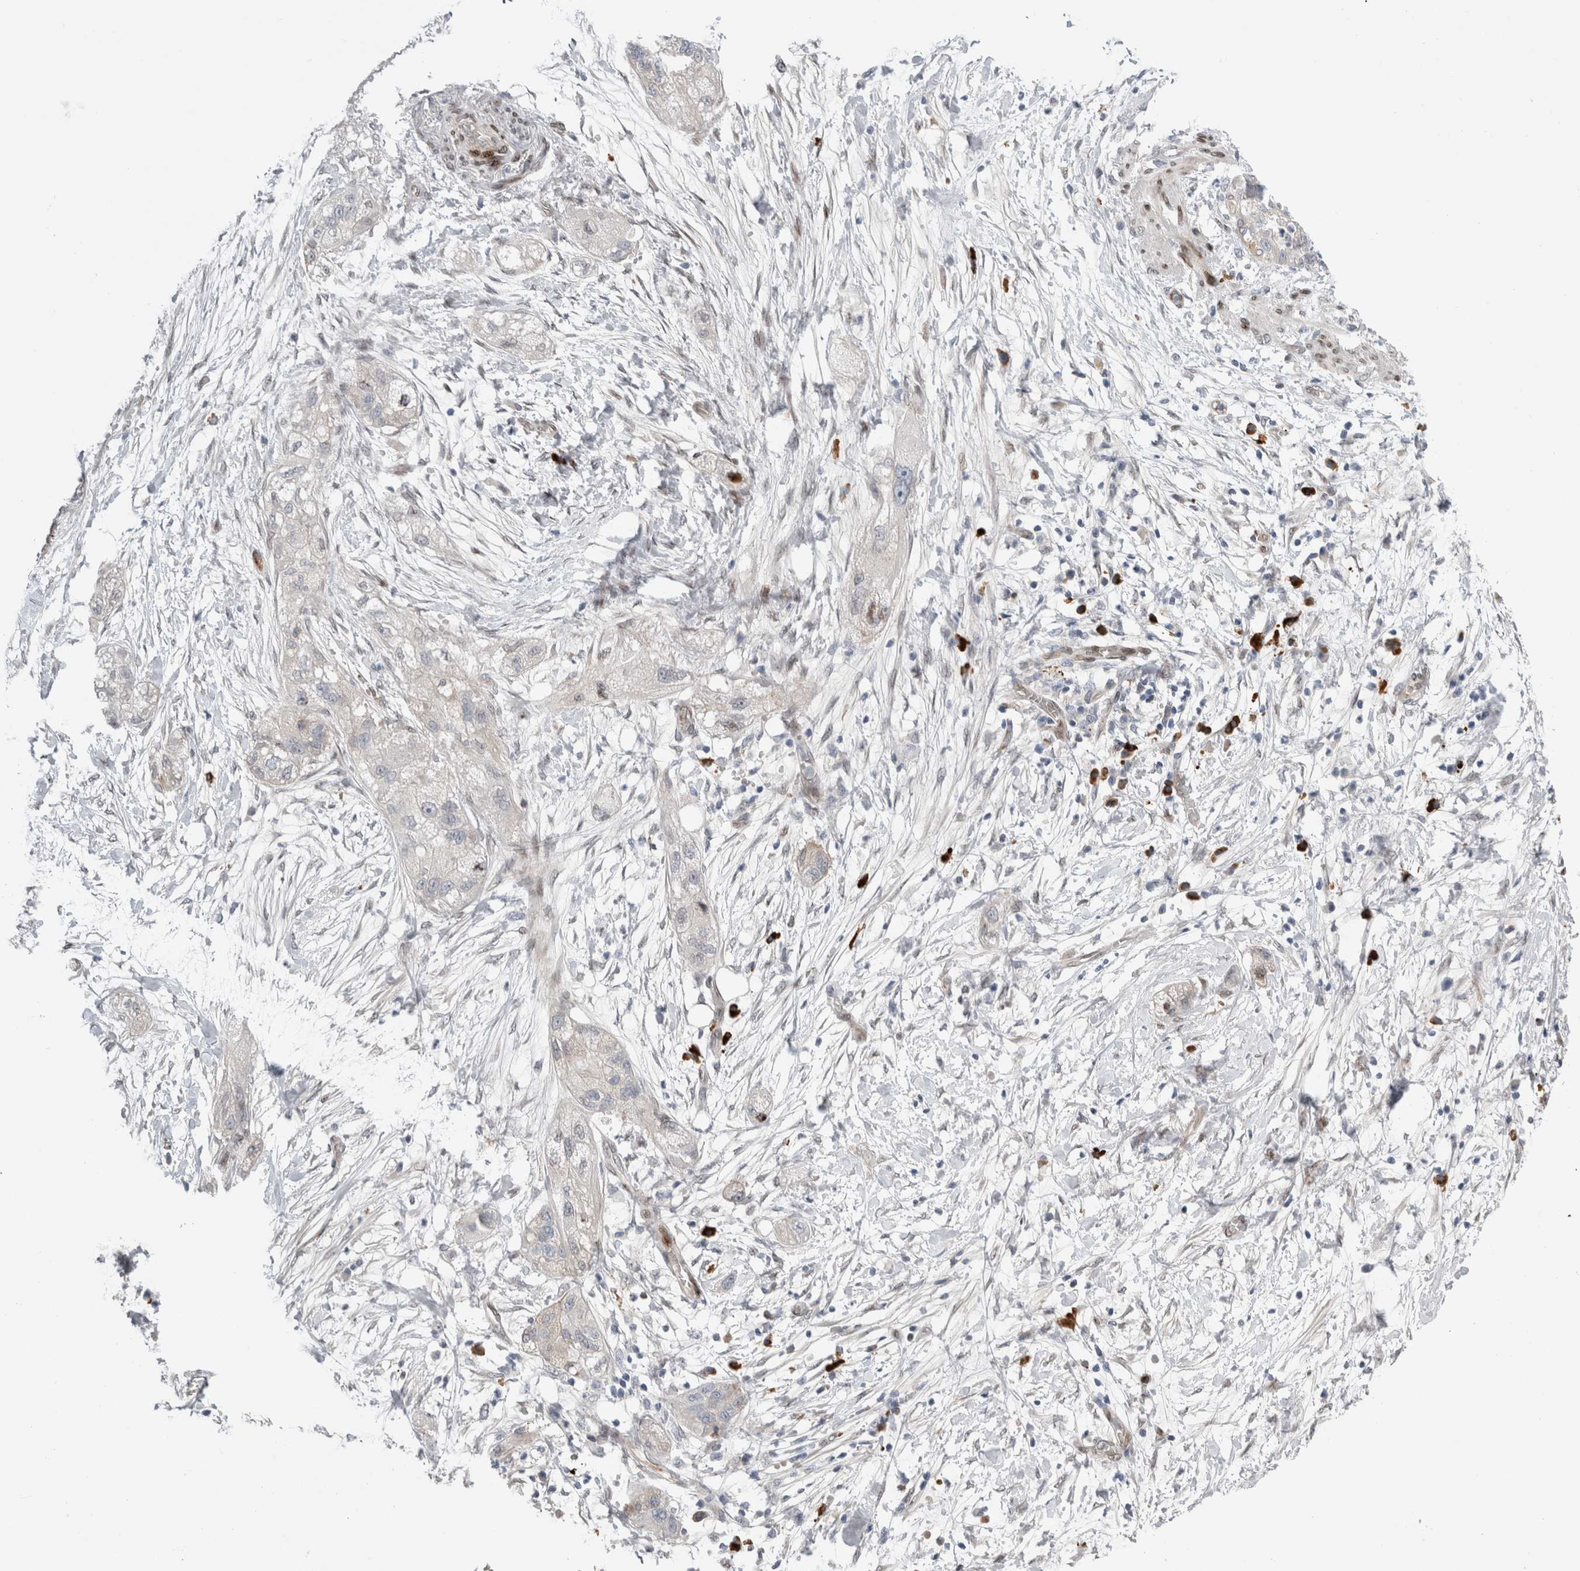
{"staining": {"intensity": "negative", "quantity": "none", "location": "none"}, "tissue": "pancreatic cancer", "cell_type": "Tumor cells", "image_type": "cancer", "snomed": [{"axis": "morphology", "description": "Adenocarcinoma, NOS"}, {"axis": "topography", "description": "Pancreas"}], "caption": "Tumor cells show no significant positivity in pancreatic cancer.", "gene": "DMTN", "patient": {"sex": "female", "age": 78}}